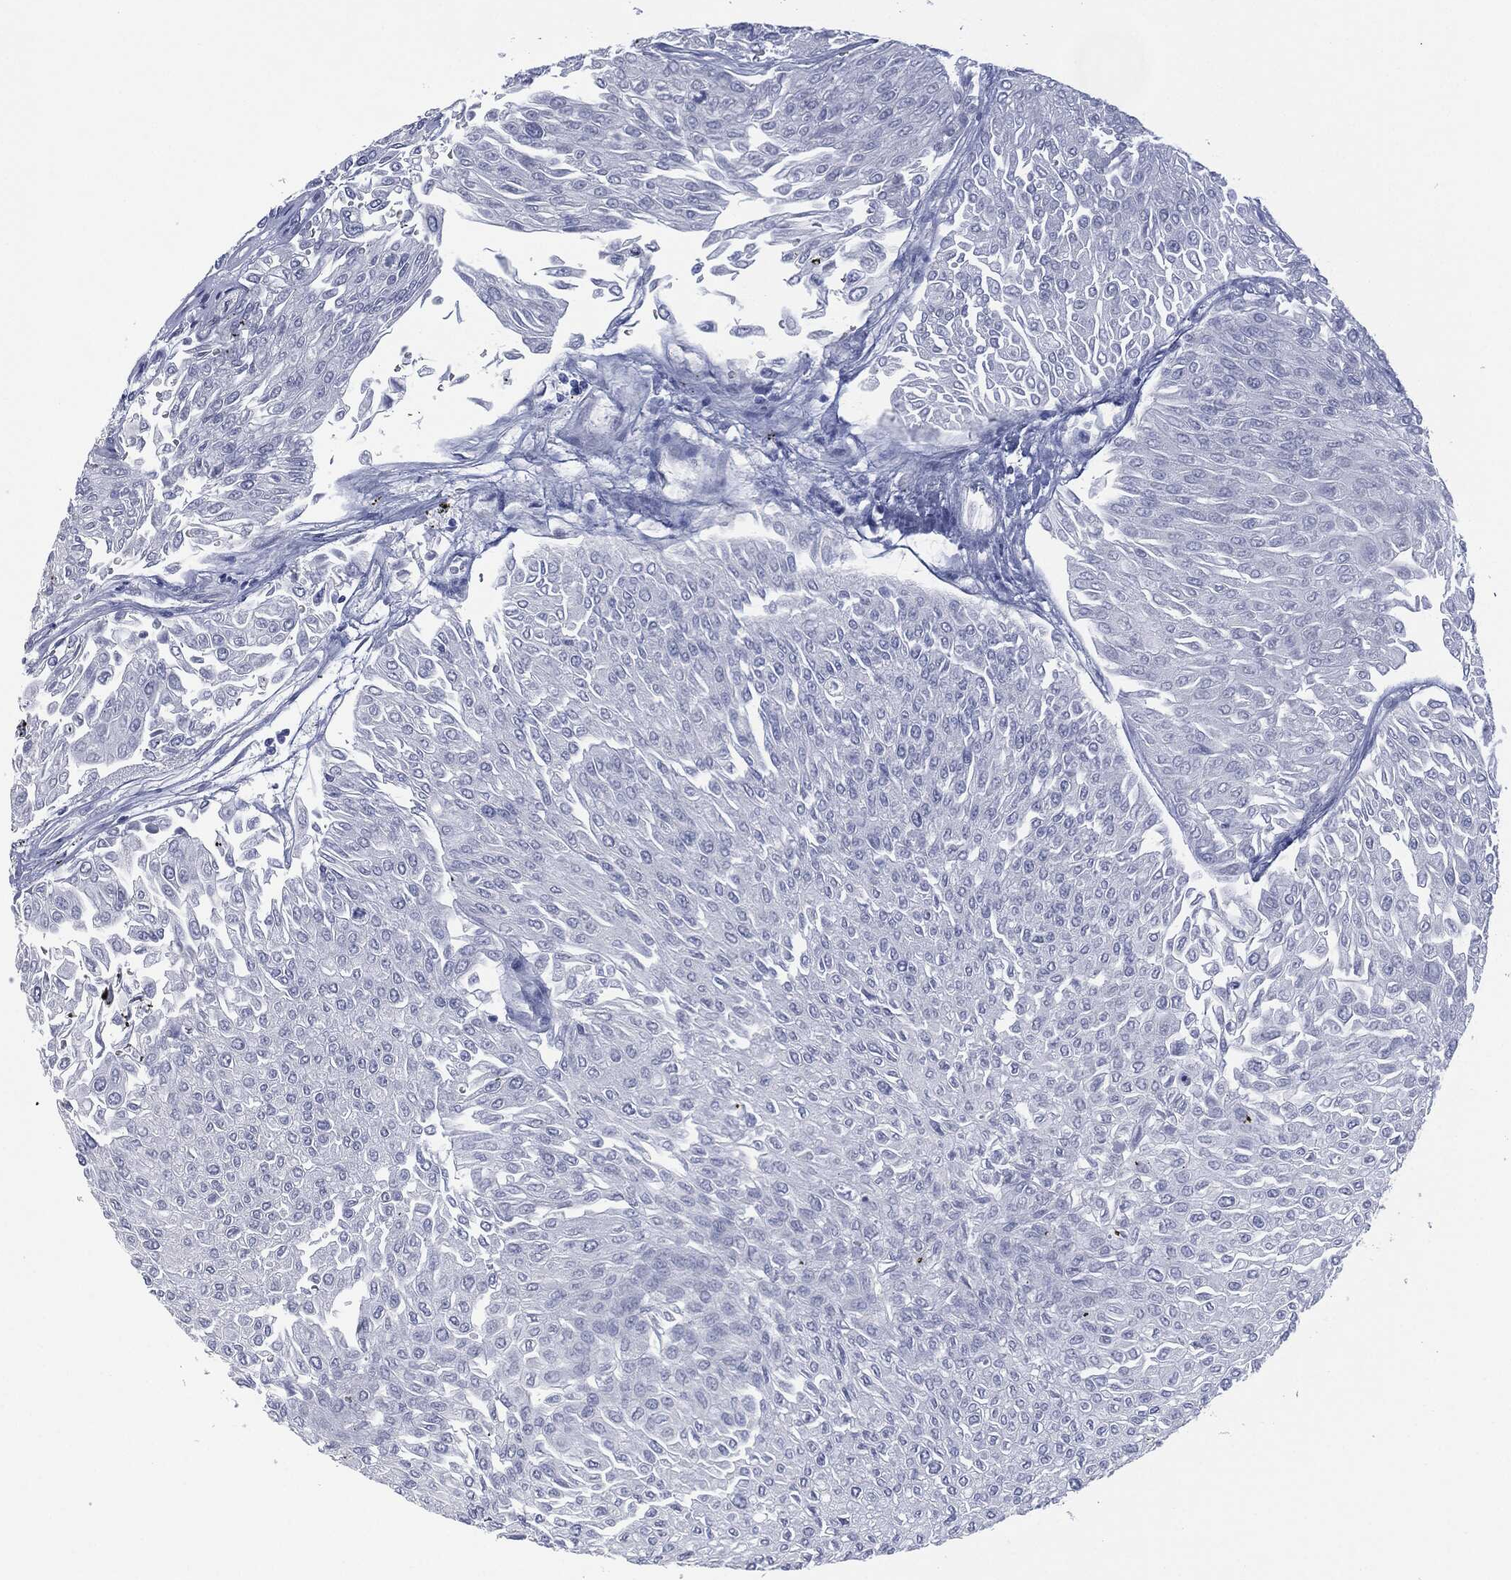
{"staining": {"intensity": "negative", "quantity": "none", "location": "none"}, "tissue": "urothelial cancer", "cell_type": "Tumor cells", "image_type": "cancer", "snomed": [{"axis": "morphology", "description": "Urothelial carcinoma, Low grade"}, {"axis": "topography", "description": "Urinary bladder"}], "caption": "An immunohistochemistry image of urothelial cancer is shown. There is no staining in tumor cells of urothelial cancer.", "gene": "MUC16", "patient": {"sex": "male", "age": 67}}